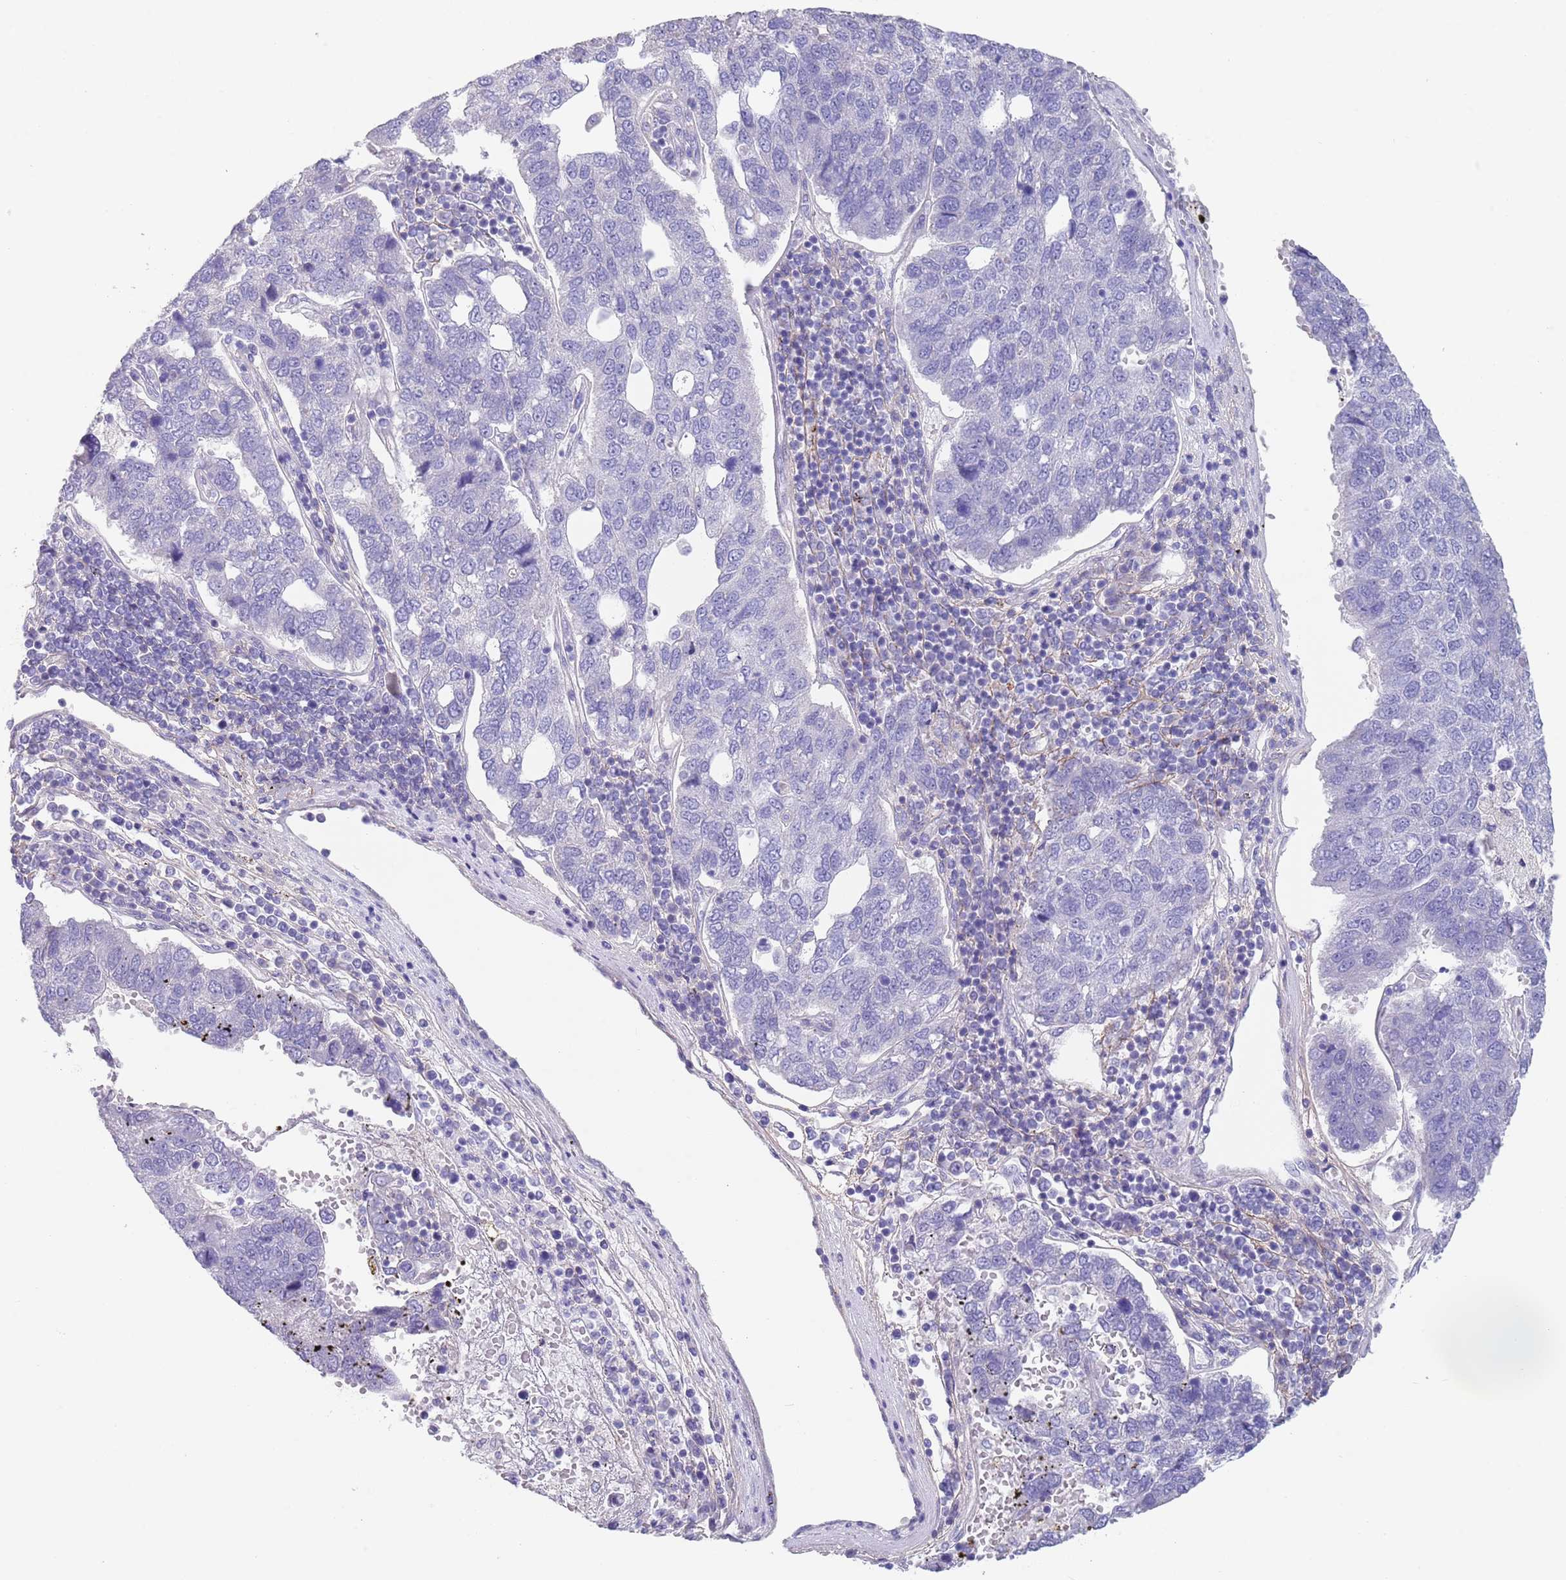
{"staining": {"intensity": "negative", "quantity": "none", "location": "none"}, "tissue": "pancreatic cancer", "cell_type": "Tumor cells", "image_type": "cancer", "snomed": [{"axis": "morphology", "description": "Adenocarcinoma, NOS"}, {"axis": "topography", "description": "Pancreas"}], "caption": "Immunohistochemistry (IHC) of human pancreatic cancer (adenocarcinoma) exhibits no positivity in tumor cells.", "gene": "RNF169", "patient": {"sex": "female", "age": 61}}